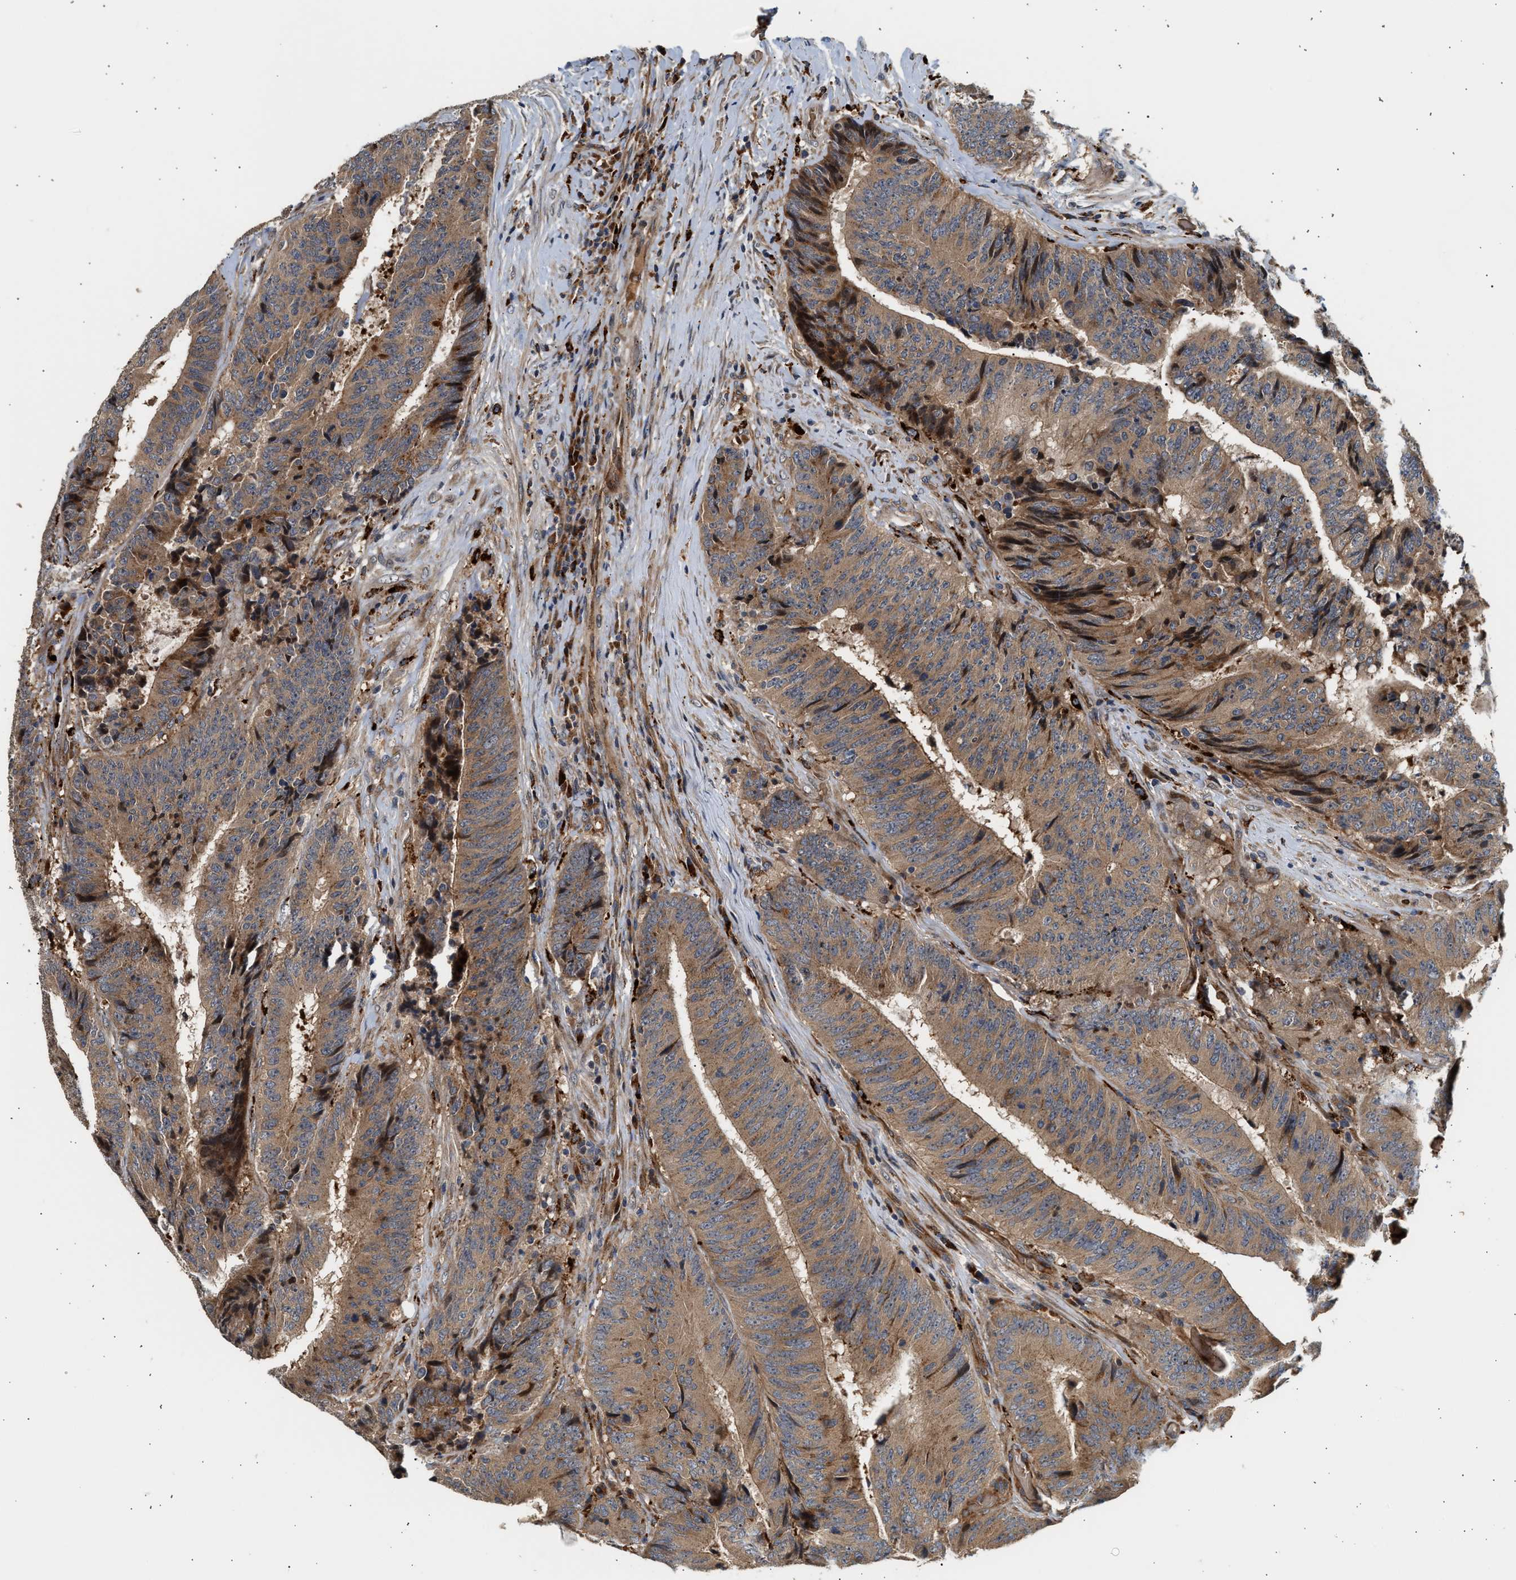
{"staining": {"intensity": "moderate", "quantity": ">75%", "location": "cytoplasmic/membranous"}, "tissue": "colorectal cancer", "cell_type": "Tumor cells", "image_type": "cancer", "snomed": [{"axis": "morphology", "description": "Adenocarcinoma, NOS"}, {"axis": "topography", "description": "Rectum"}], "caption": "This micrograph demonstrates colorectal cancer (adenocarcinoma) stained with immunohistochemistry to label a protein in brown. The cytoplasmic/membranous of tumor cells show moderate positivity for the protein. Nuclei are counter-stained blue.", "gene": "PLD3", "patient": {"sex": "male", "age": 72}}